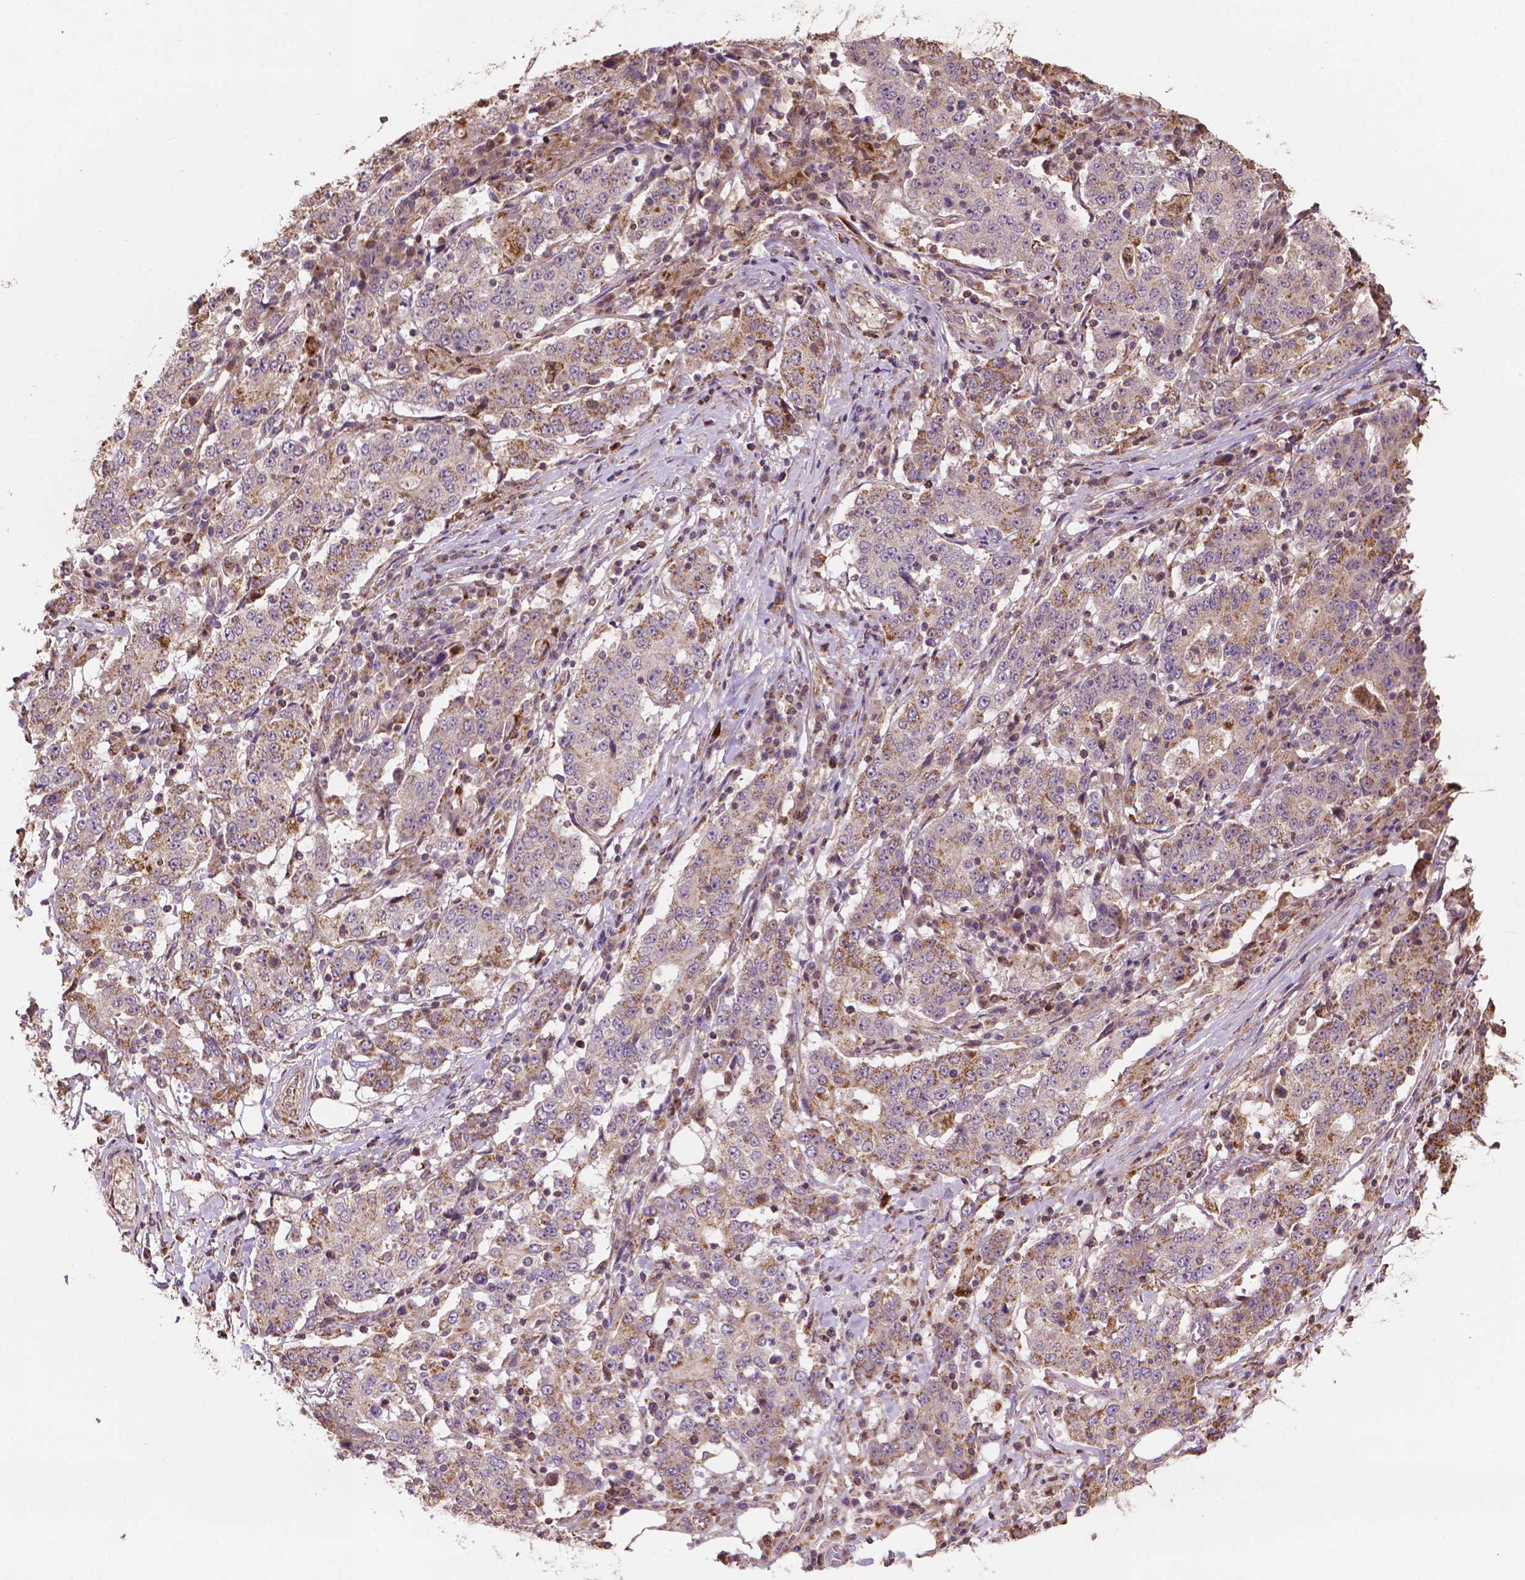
{"staining": {"intensity": "moderate", "quantity": "<25%", "location": "cytoplasmic/membranous"}, "tissue": "stomach cancer", "cell_type": "Tumor cells", "image_type": "cancer", "snomed": [{"axis": "morphology", "description": "Adenocarcinoma, NOS"}, {"axis": "topography", "description": "Stomach"}], "caption": "Protein staining shows moderate cytoplasmic/membranous positivity in approximately <25% of tumor cells in adenocarcinoma (stomach).", "gene": "LRR1", "patient": {"sex": "male", "age": 59}}